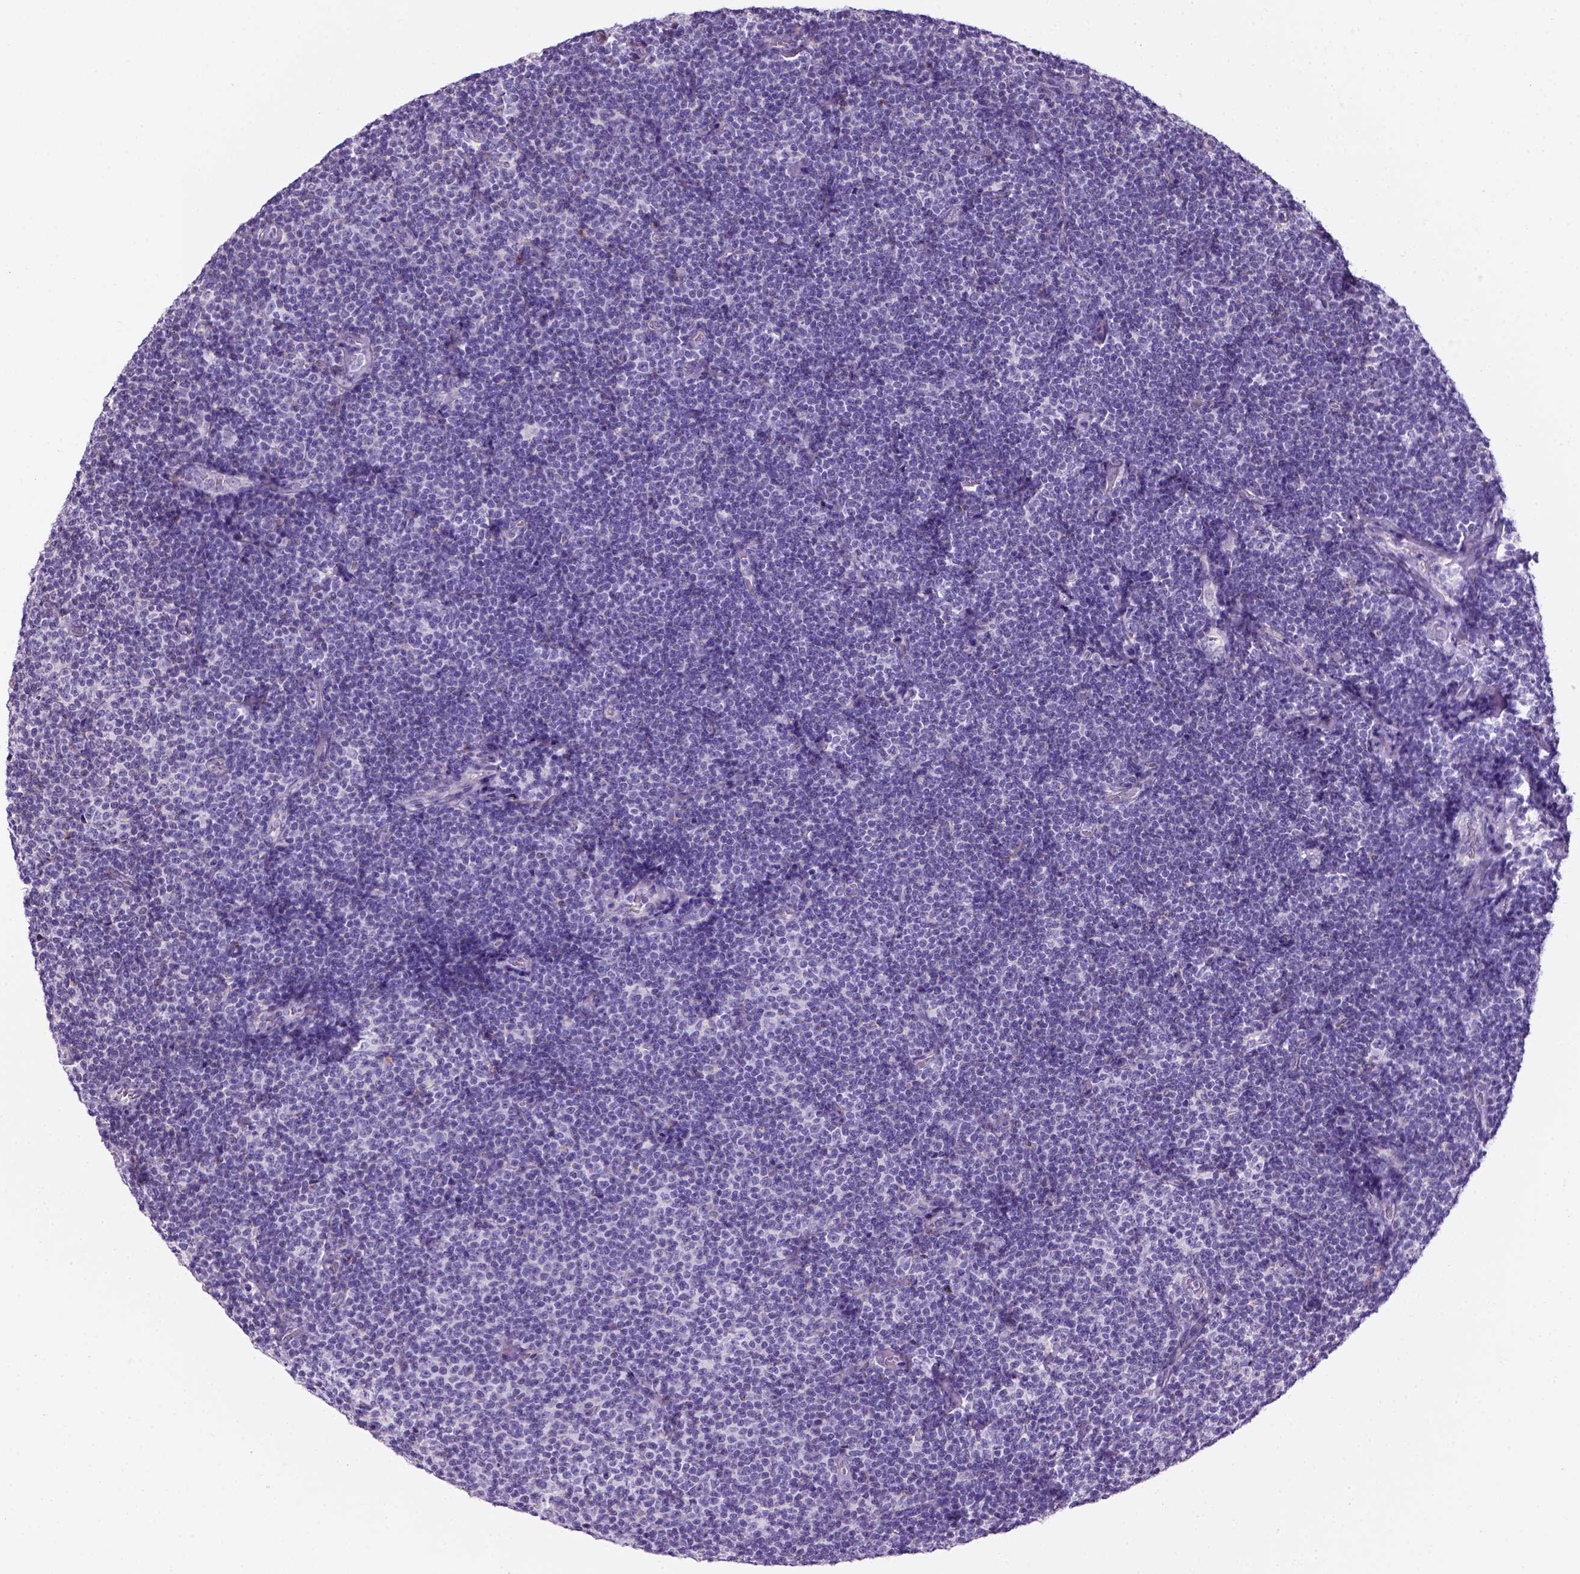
{"staining": {"intensity": "negative", "quantity": "none", "location": "none"}, "tissue": "lymphoma", "cell_type": "Tumor cells", "image_type": "cancer", "snomed": [{"axis": "morphology", "description": "Malignant lymphoma, non-Hodgkin's type, Low grade"}, {"axis": "topography", "description": "Lymph node"}], "caption": "IHC image of lymphoma stained for a protein (brown), which shows no positivity in tumor cells.", "gene": "ARHGEF33", "patient": {"sex": "male", "age": 81}}